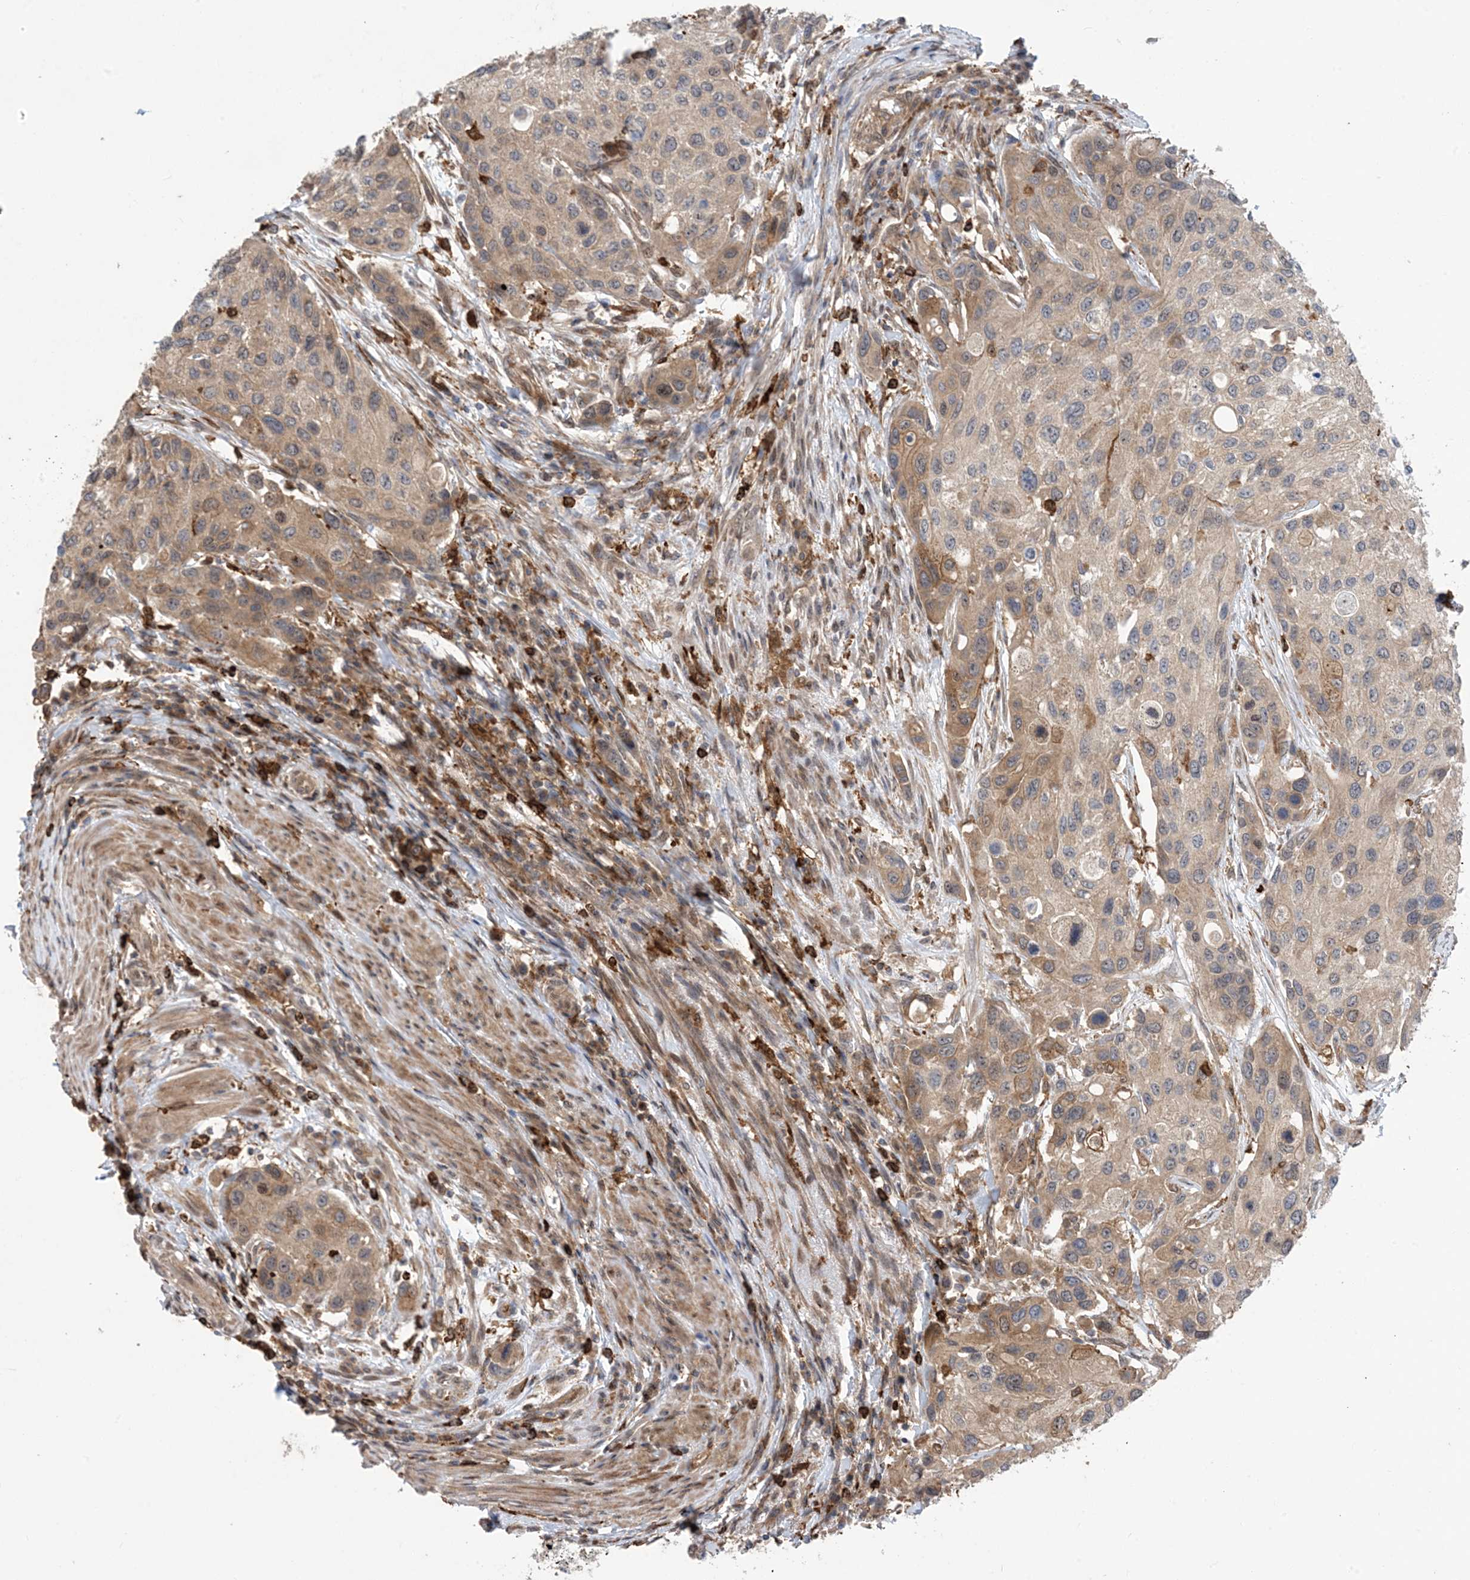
{"staining": {"intensity": "weak", "quantity": "25%-75%", "location": "cytoplasmic/membranous"}, "tissue": "urothelial cancer", "cell_type": "Tumor cells", "image_type": "cancer", "snomed": [{"axis": "morphology", "description": "Normal tissue, NOS"}, {"axis": "morphology", "description": "Urothelial carcinoma, High grade"}, {"axis": "topography", "description": "Vascular tissue"}, {"axis": "topography", "description": "Urinary bladder"}], "caption": "The immunohistochemical stain labels weak cytoplasmic/membranous expression in tumor cells of high-grade urothelial carcinoma tissue.", "gene": "HS1BP3", "patient": {"sex": "female", "age": 56}}